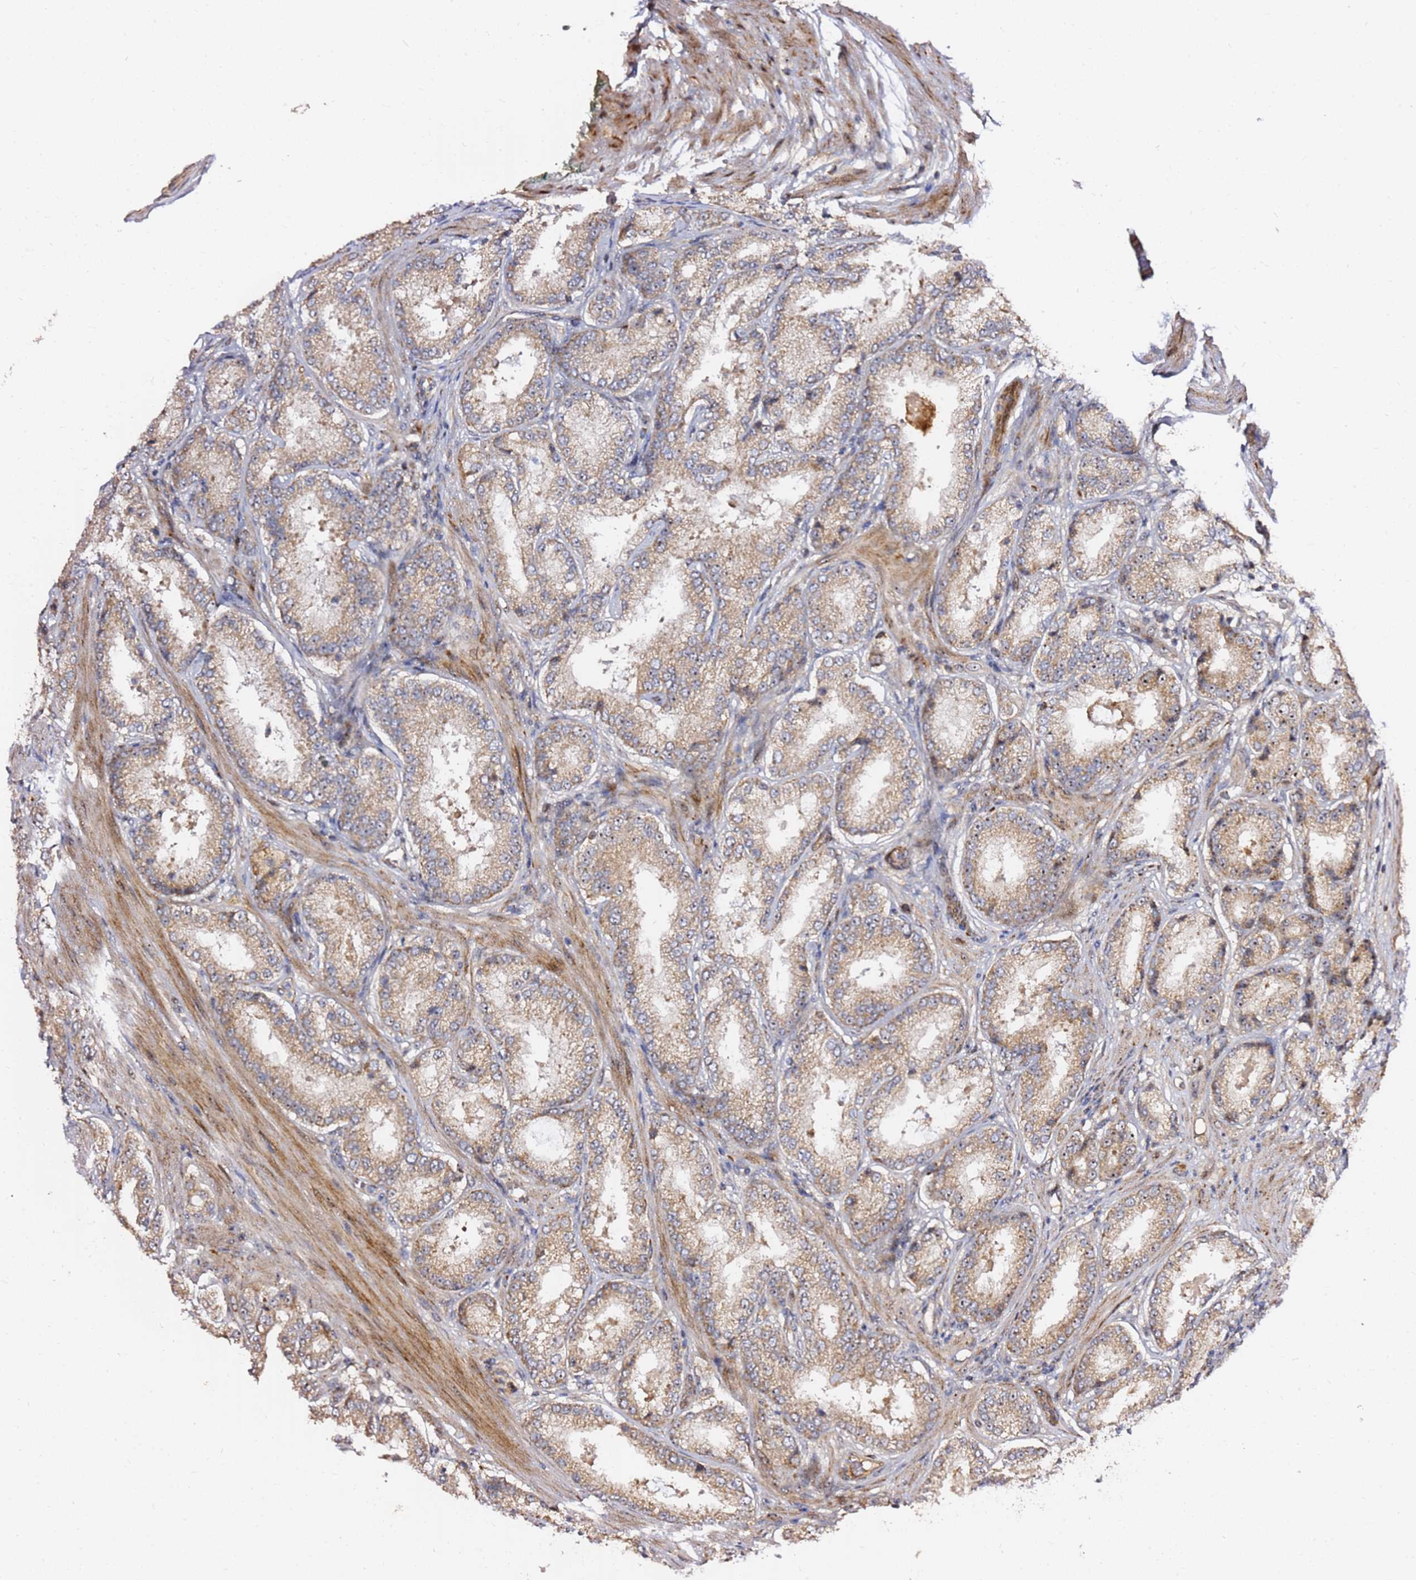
{"staining": {"intensity": "moderate", "quantity": ">75%", "location": "cytoplasmic/membranous"}, "tissue": "prostate cancer", "cell_type": "Tumor cells", "image_type": "cancer", "snomed": [{"axis": "morphology", "description": "Adenocarcinoma, Low grade"}, {"axis": "topography", "description": "Prostate"}], "caption": "This micrograph demonstrates IHC staining of human prostate cancer (adenocarcinoma (low-grade)), with medium moderate cytoplasmic/membranous positivity in about >75% of tumor cells.", "gene": "KIF25", "patient": {"sex": "male", "age": 59}}